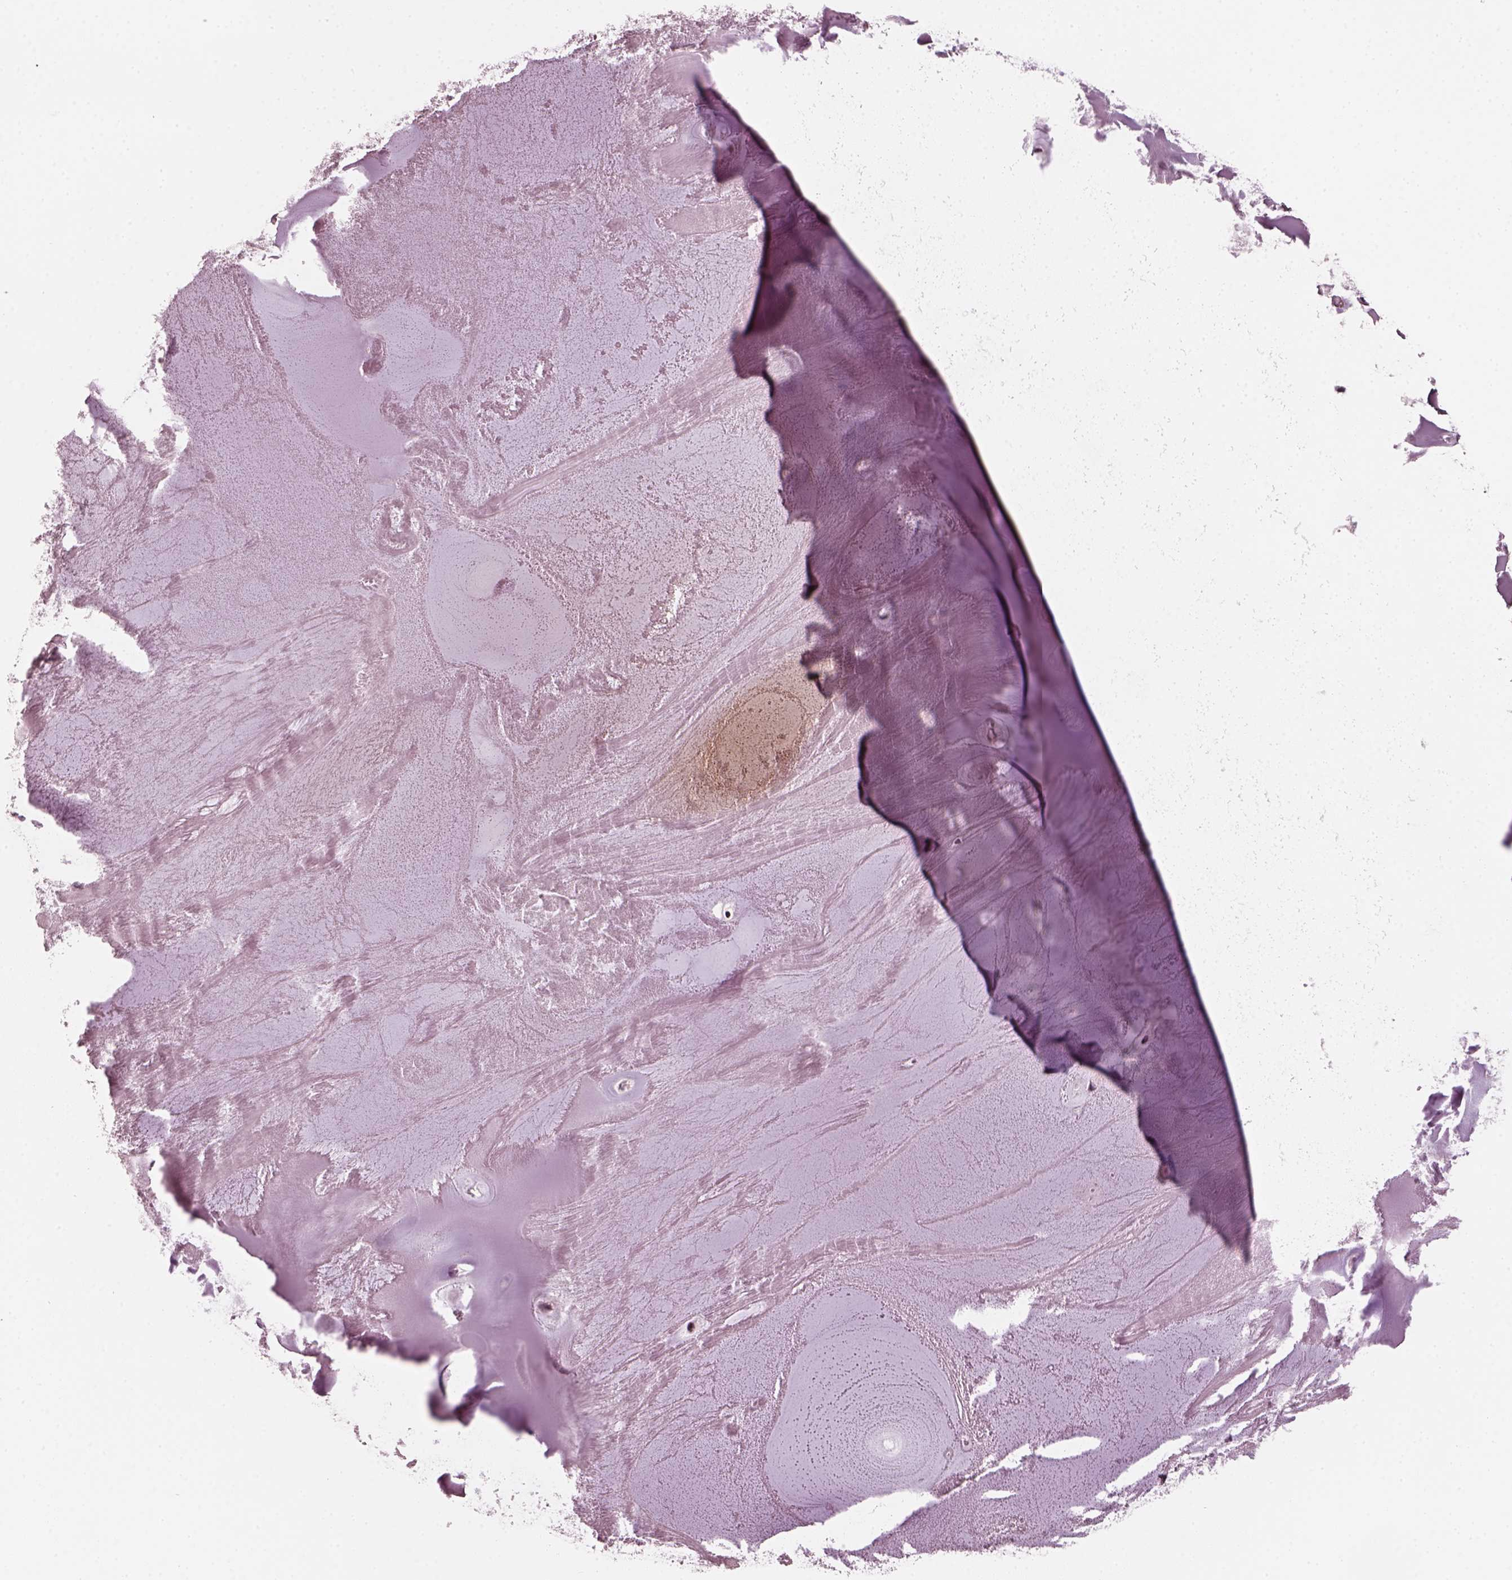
{"staining": {"intensity": "negative", "quantity": "none", "location": "none"}, "tissue": "adipose tissue", "cell_type": "Adipocytes", "image_type": "normal", "snomed": [{"axis": "morphology", "description": "Normal tissue, NOS"}, {"axis": "morphology", "description": "Squamous cell carcinoma, NOS"}, {"axis": "topography", "description": "Cartilage tissue"}, {"axis": "topography", "description": "Lung"}], "caption": "Adipose tissue stained for a protein using IHC exhibits no expression adipocytes.", "gene": "CHIT1", "patient": {"sex": "male", "age": 66}}